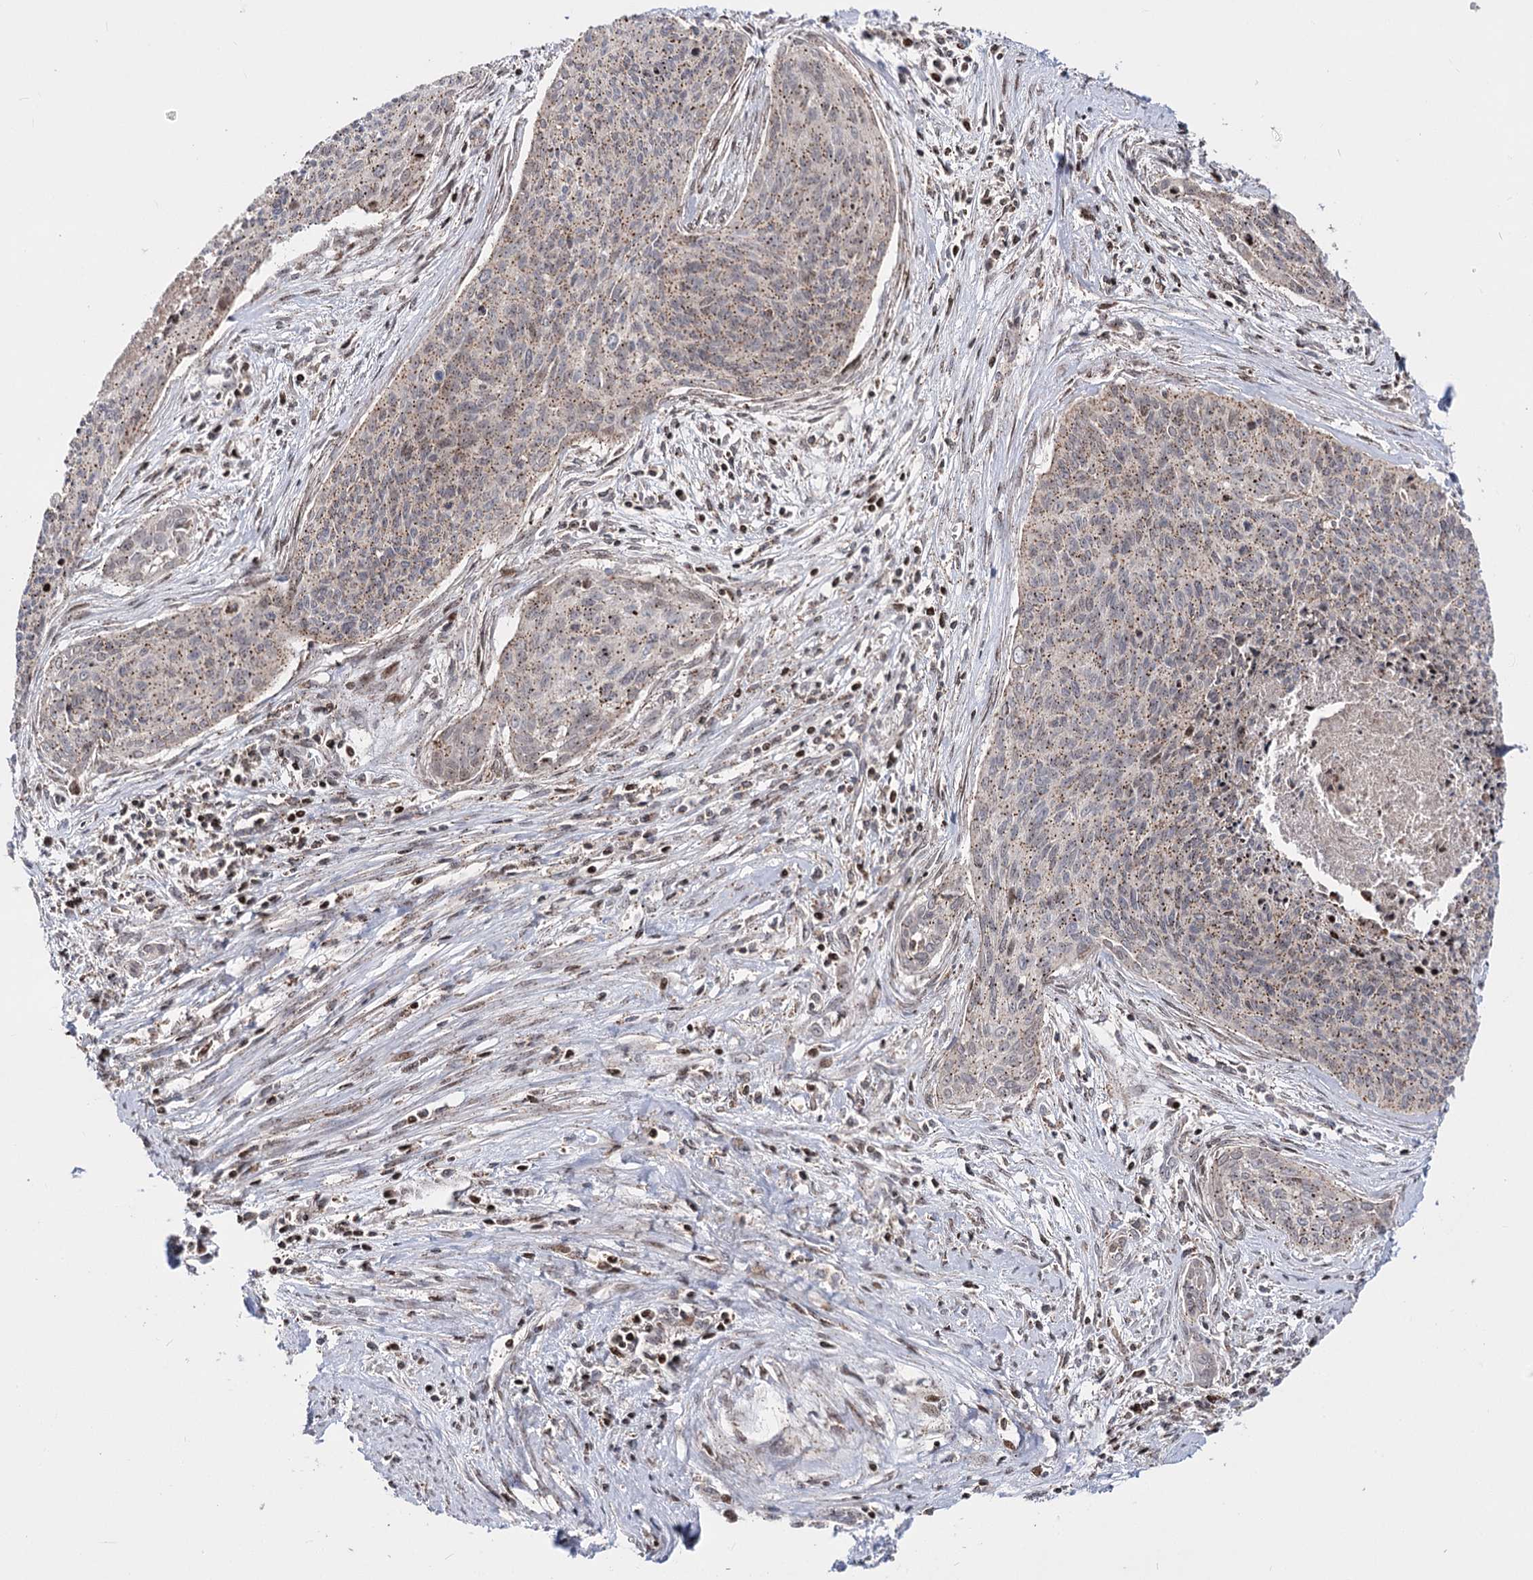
{"staining": {"intensity": "weak", "quantity": ">75%", "location": "cytoplasmic/membranous"}, "tissue": "cervical cancer", "cell_type": "Tumor cells", "image_type": "cancer", "snomed": [{"axis": "morphology", "description": "Squamous cell carcinoma, NOS"}, {"axis": "topography", "description": "Cervix"}], "caption": "Cervical cancer (squamous cell carcinoma) stained for a protein (brown) shows weak cytoplasmic/membranous positive staining in about >75% of tumor cells.", "gene": "ZFYVE27", "patient": {"sex": "female", "age": 55}}